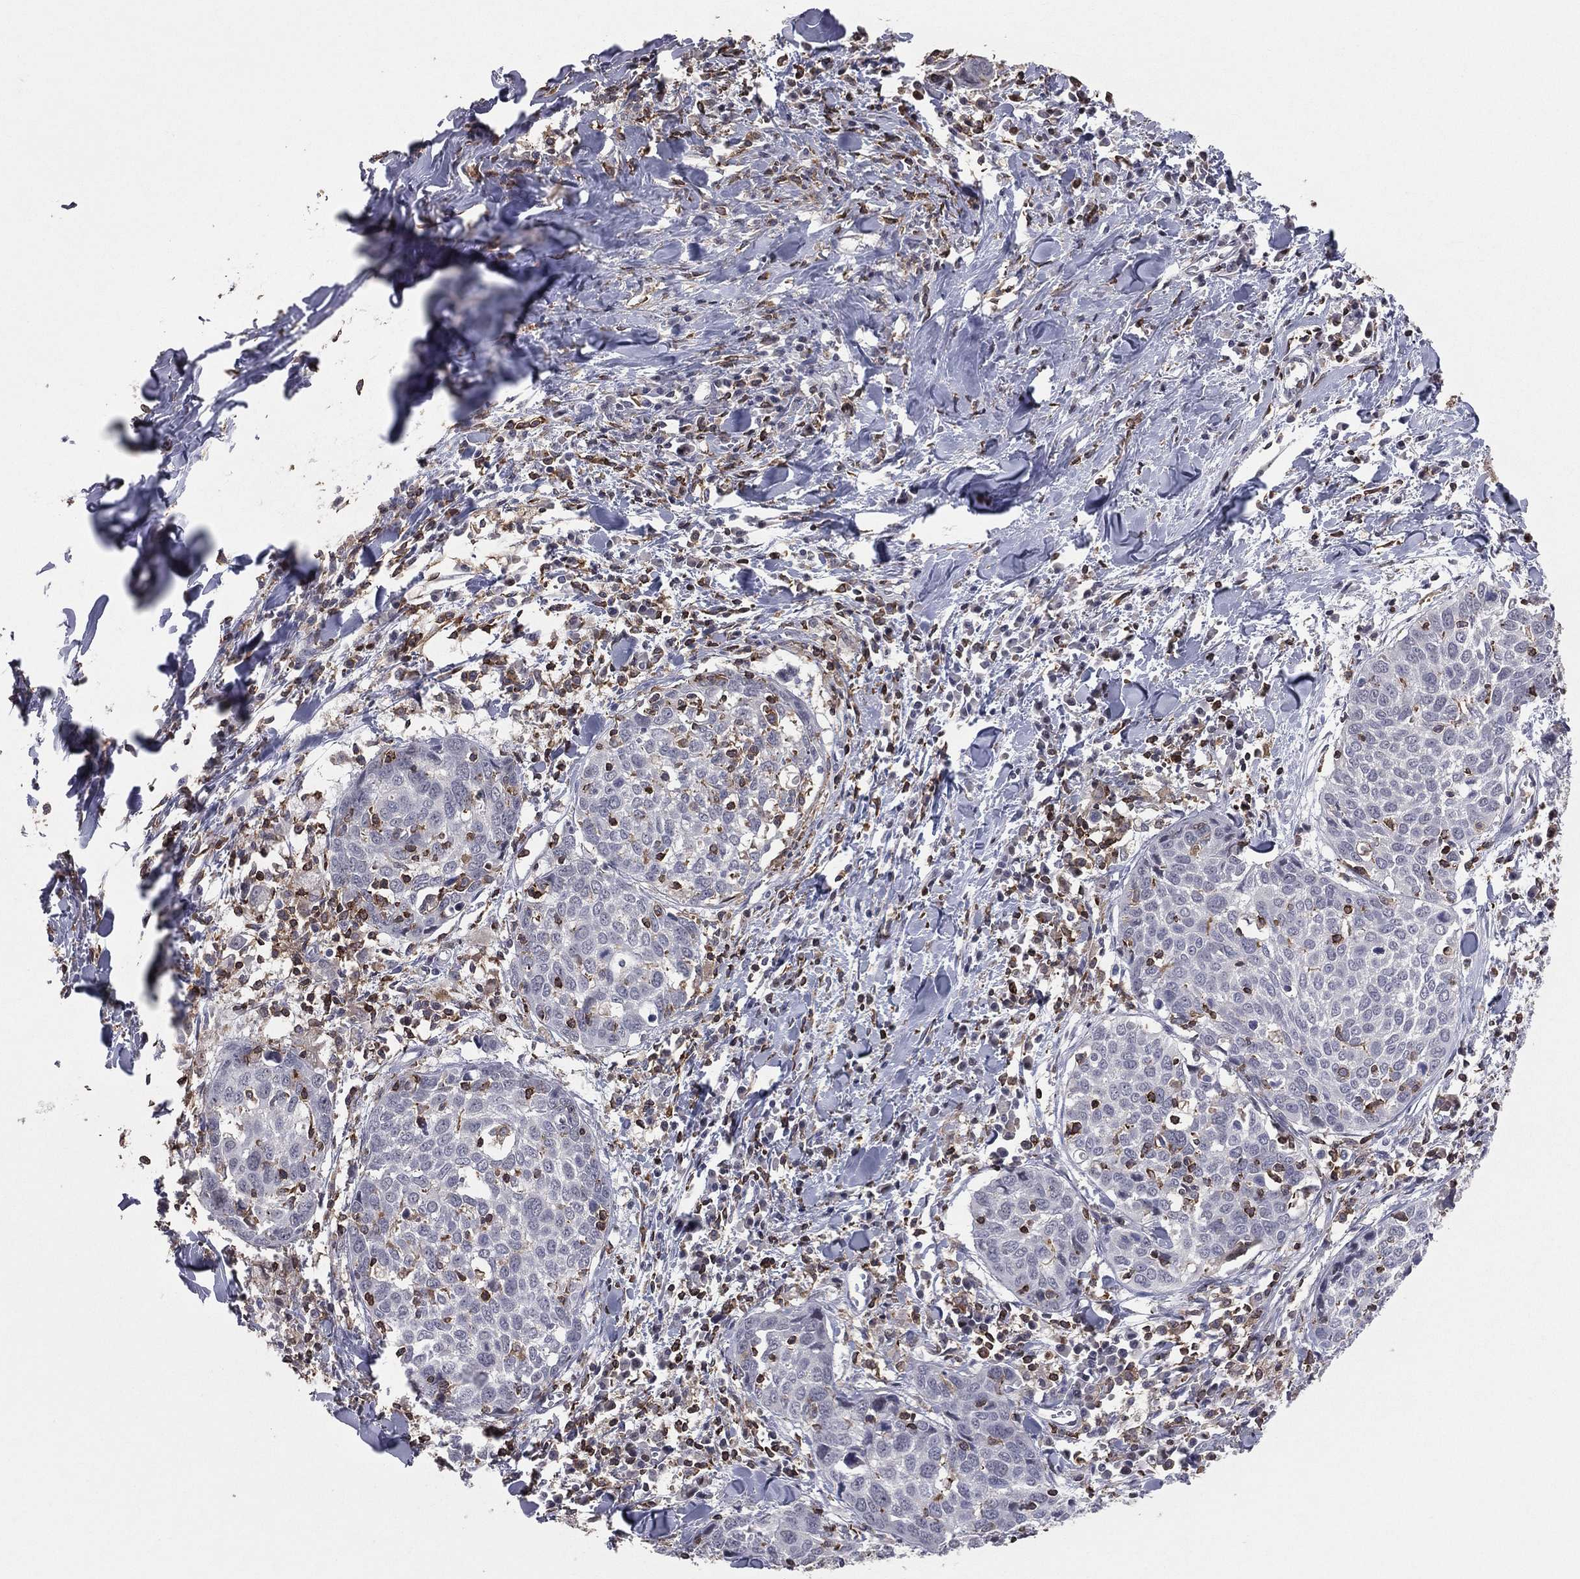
{"staining": {"intensity": "negative", "quantity": "none", "location": "none"}, "tissue": "lung cancer", "cell_type": "Tumor cells", "image_type": "cancer", "snomed": [{"axis": "morphology", "description": "Squamous cell carcinoma, NOS"}, {"axis": "topography", "description": "Lung"}], "caption": "This histopathology image is of lung cancer (squamous cell carcinoma) stained with immunohistochemistry to label a protein in brown with the nuclei are counter-stained blue. There is no expression in tumor cells. (Immunohistochemistry, brightfield microscopy, high magnification).", "gene": "PSTPIP1", "patient": {"sex": "male", "age": 57}}